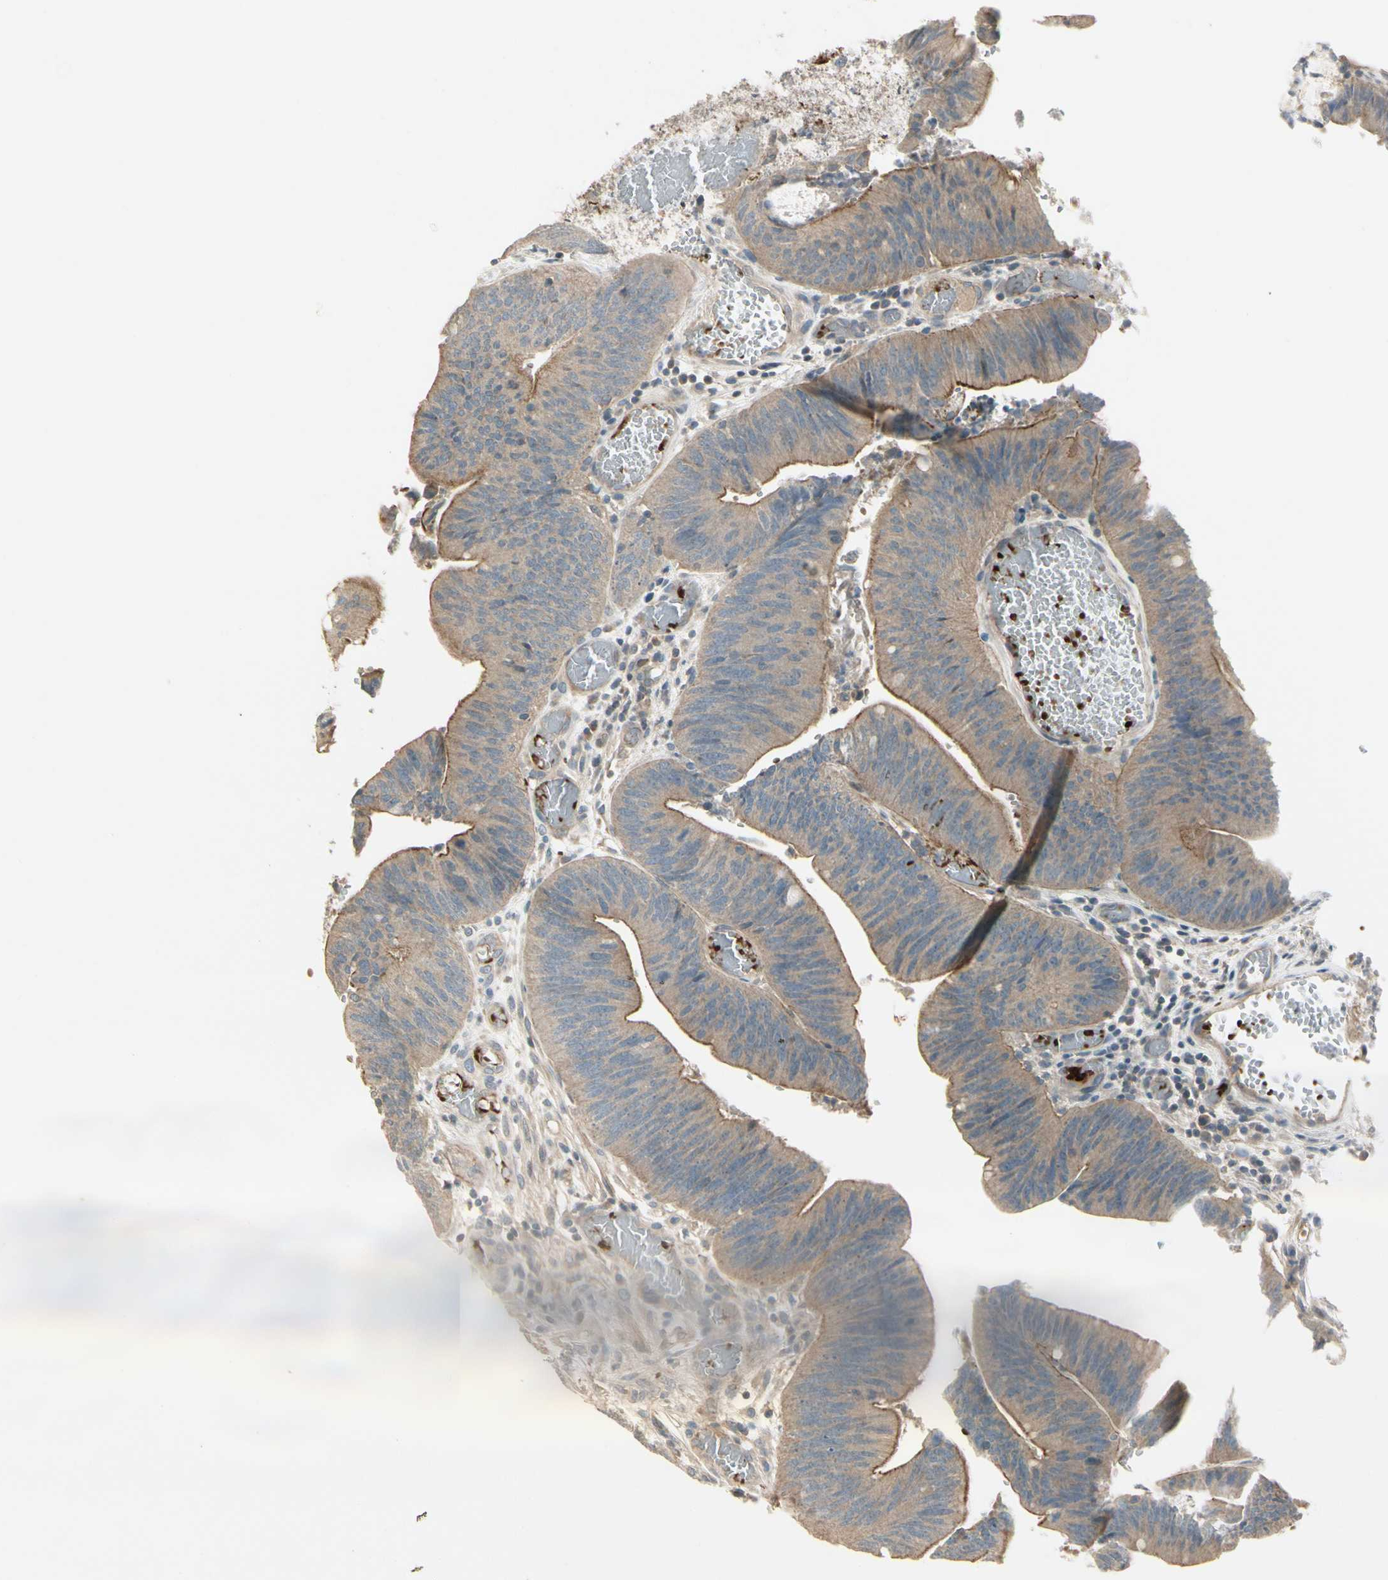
{"staining": {"intensity": "moderate", "quantity": ">75%", "location": "cytoplasmic/membranous"}, "tissue": "colorectal cancer", "cell_type": "Tumor cells", "image_type": "cancer", "snomed": [{"axis": "morphology", "description": "Adenocarcinoma, NOS"}, {"axis": "topography", "description": "Rectum"}], "caption": "A histopathology image showing moderate cytoplasmic/membranous expression in about >75% of tumor cells in adenocarcinoma (colorectal), as visualized by brown immunohistochemical staining.", "gene": "PPP3CB", "patient": {"sex": "female", "age": 66}}